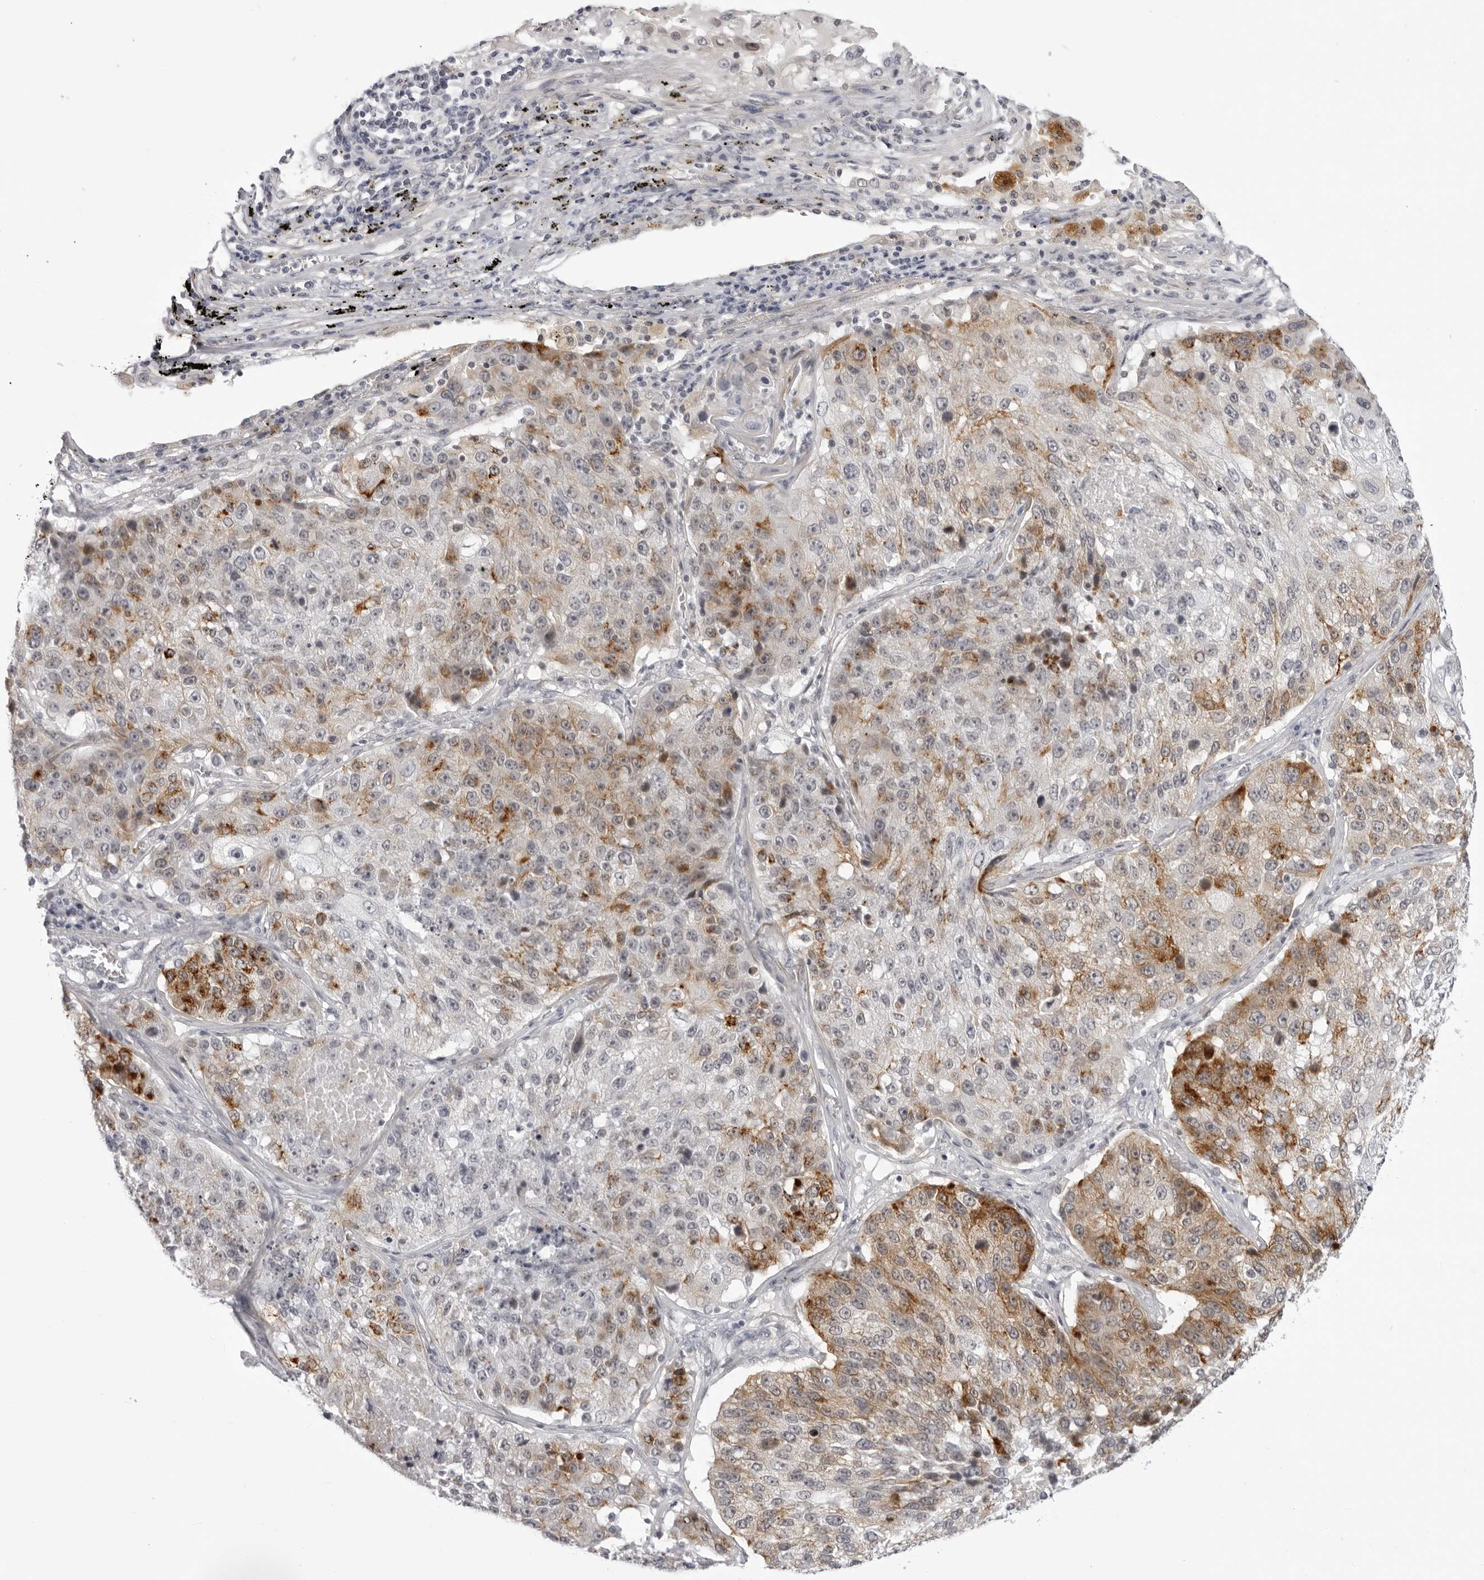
{"staining": {"intensity": "moderate", "quantity": "25%-75%", "location": "cytoplasmic/membranous"}, "tissue": "lung cancer", "cell_type": "Tumor cells", "image_type": "cancer", "snomed": [{"axis": "morphology", "description": "Squamous cell carcinoma, NOS"}, {"axis": "topography", "description": "Lung"}], "caption": "Immunohistochemical staining of human lung squamous cell carcinoma reveals medium levels of moderate cytoplasmic/membranous protein staining in approximately 25%-75% of tumor cells.", "gene": "SUGCT", "patient": {"sex": "male", "age": 61}}